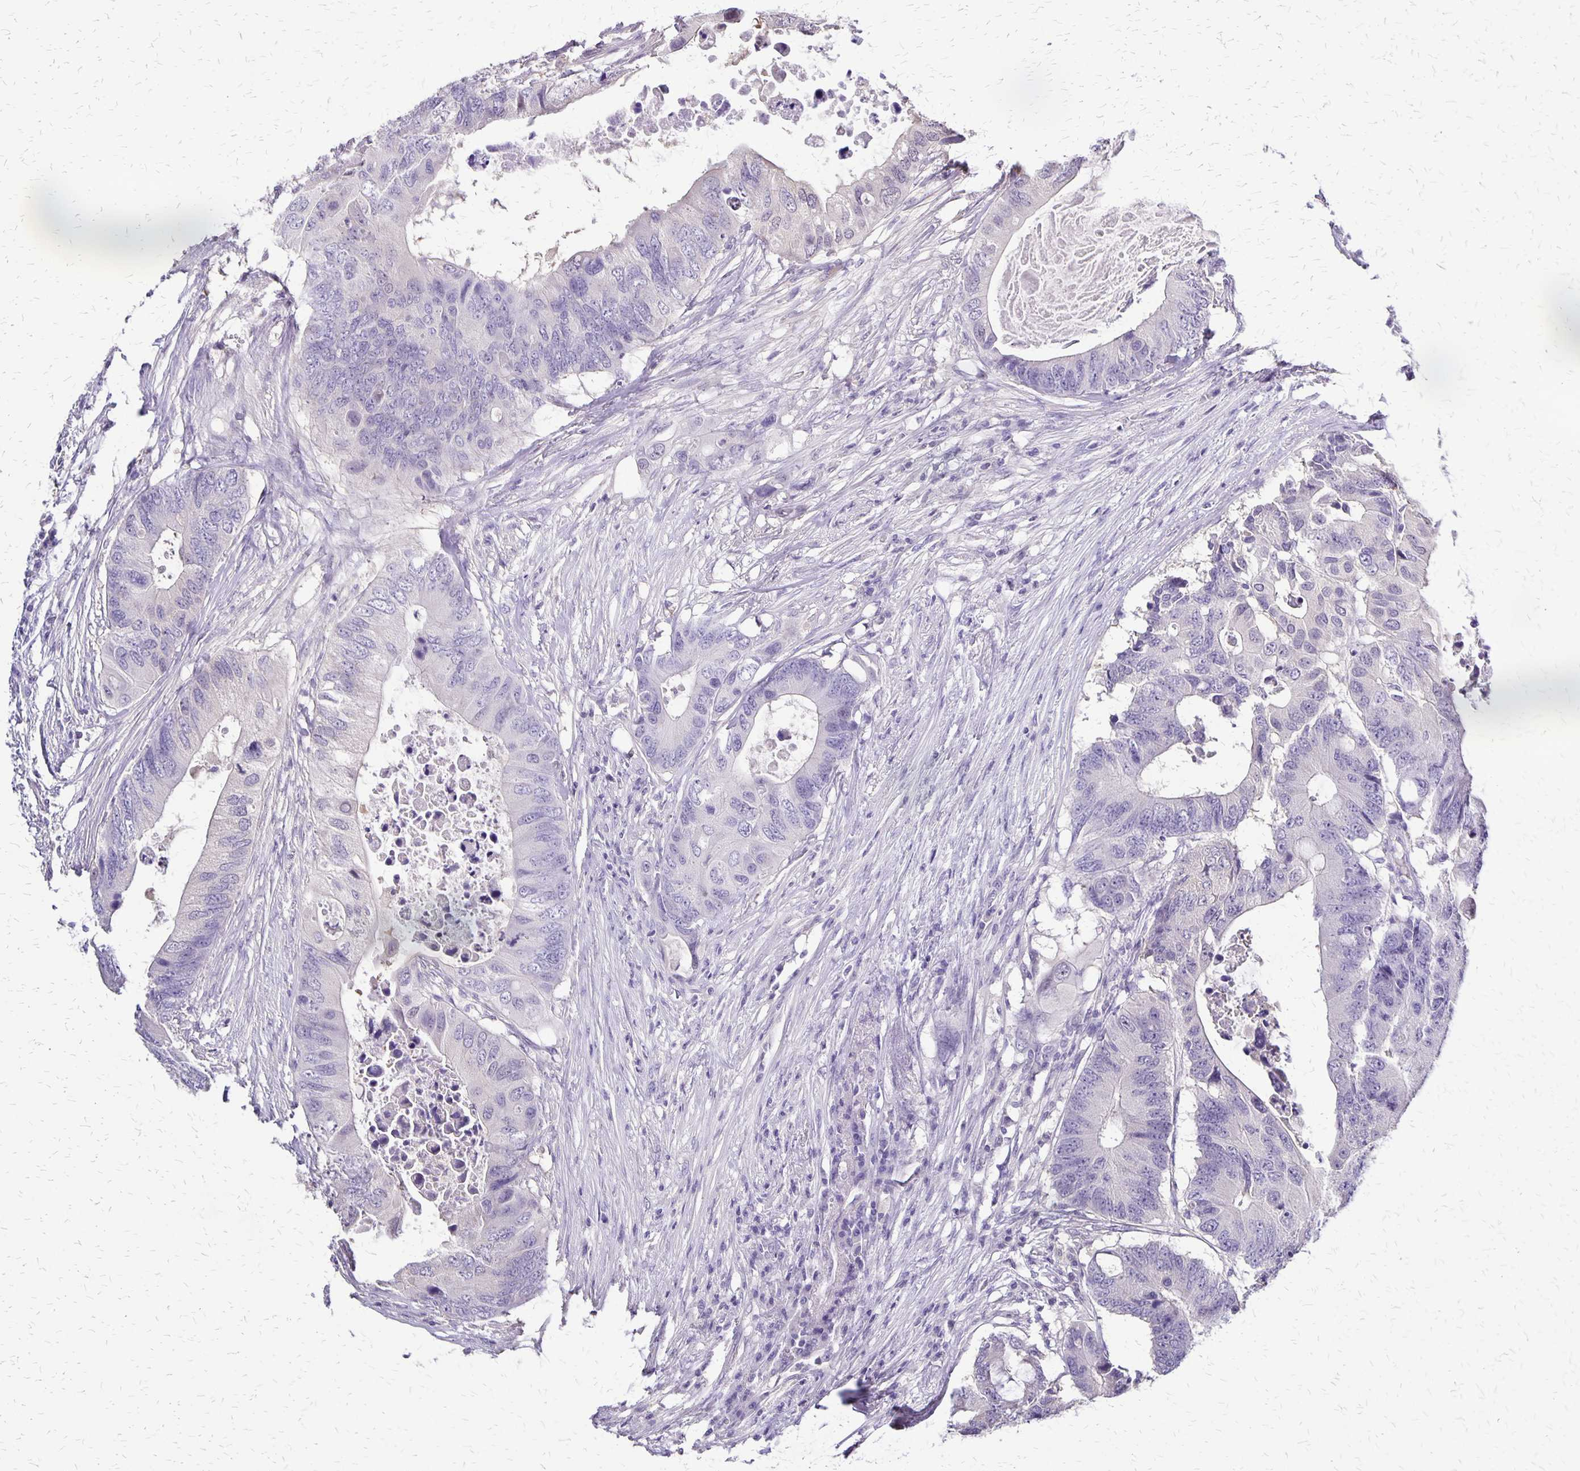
{"staining": {"intensity": "negative", "quantity": "none", "location": "none"}, "tissue": "colorectal cancer", "cell_type": "Tumor cells", "image_type": "cancer", "snomed": [{"axis": "morphology", "description": "Adenocarcinoma, NOS"}, {"axis": "topography", "description": "Colon"}], "caption": "The immunohistochemistry (IHC) micrograph has no significant staining in tumor cells of adenocarcinoma (colorectal) tissue.", "gene": "SI", "patient": {"sex": "male", "age": 71}}